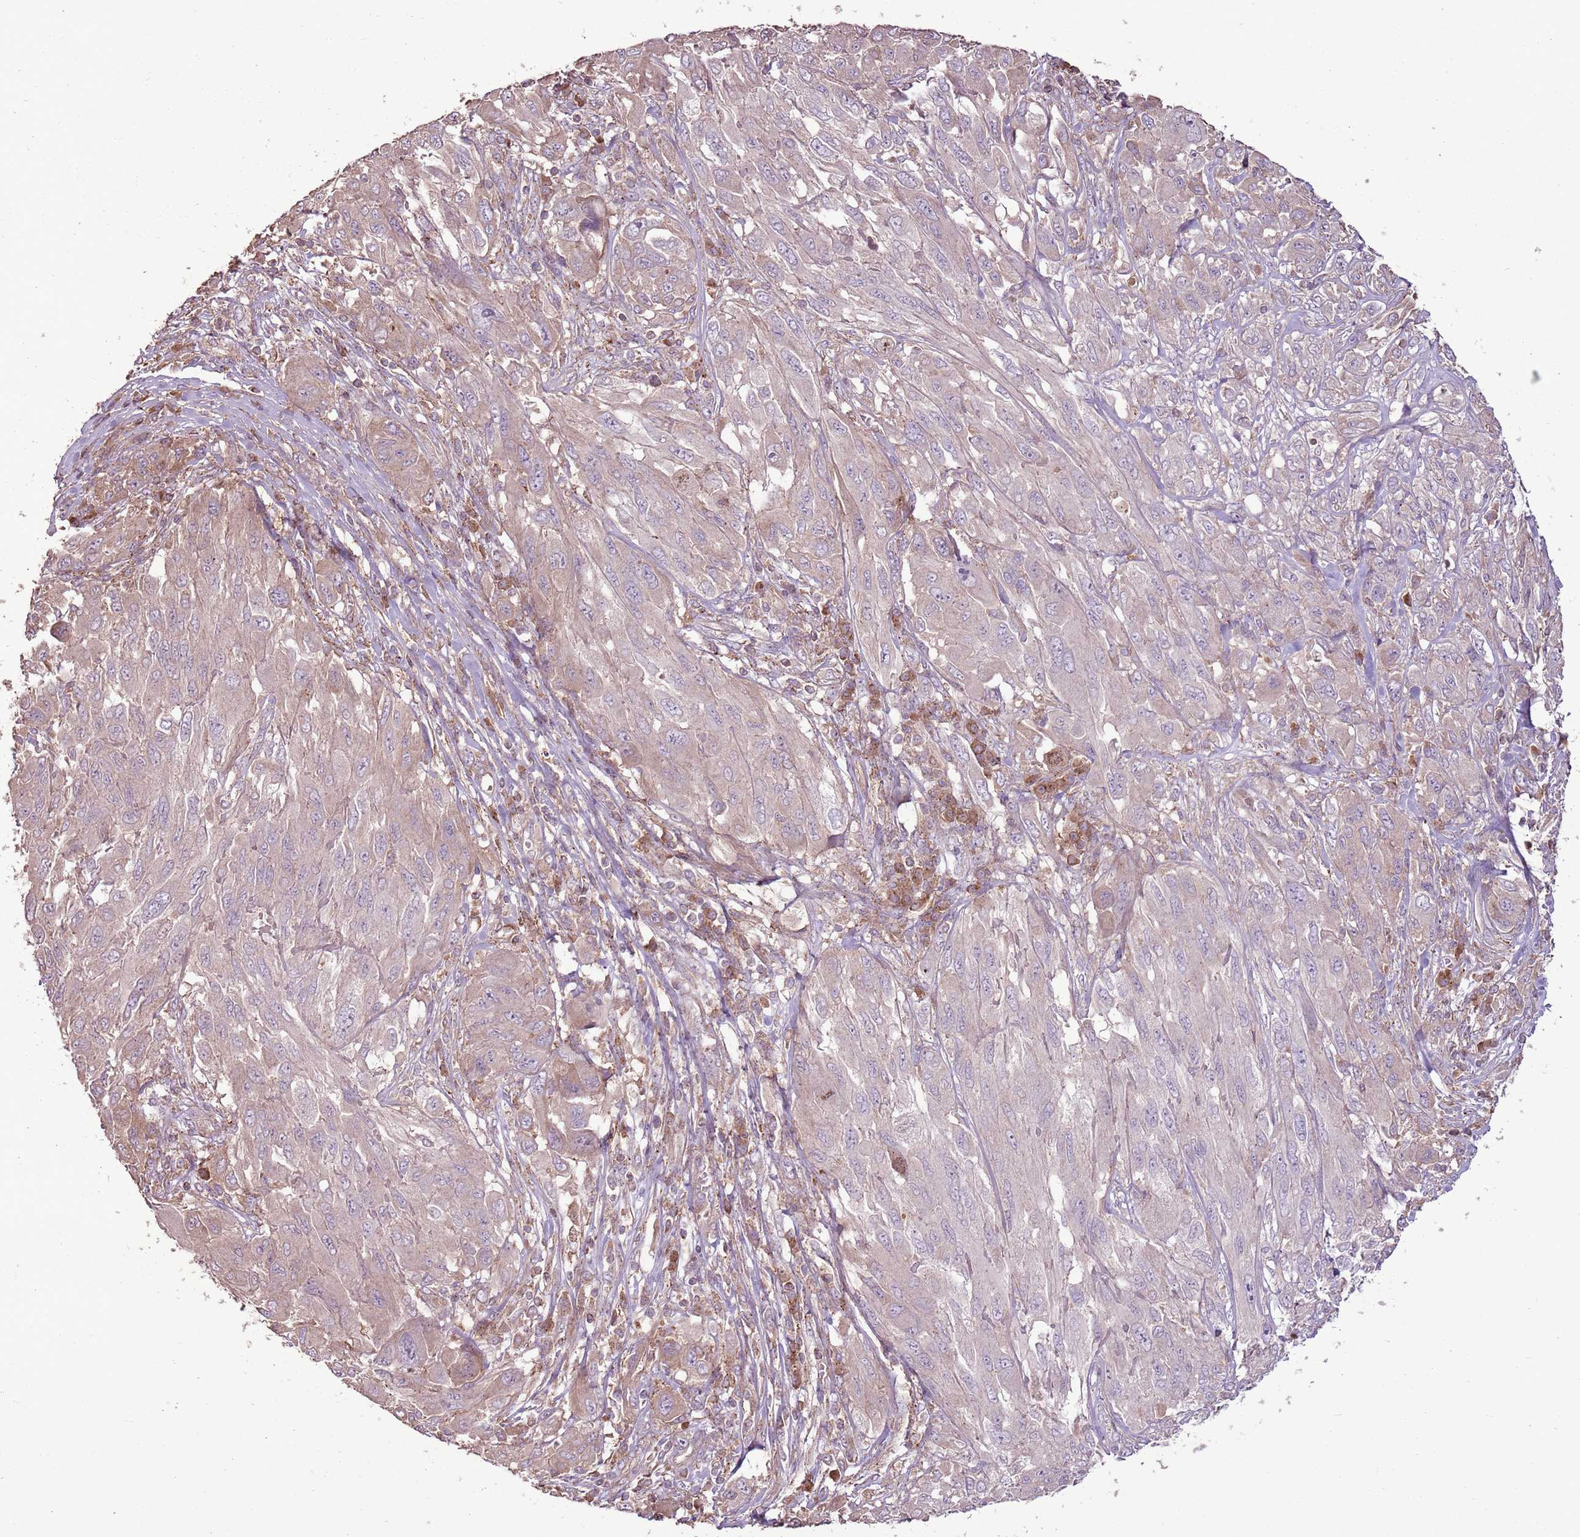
{"staining": {"intensity": "weak", "quantity": "<25%", "location": "cytoplasmic/membranous"}, "tissue": "melanoma", "cell_type": "Tumor cells", "image_type": "cancer", "snomed": [{"axis": "morphology", "description": "Malignant melanoma, NOS"}, {"axis": "topography", "description": "Skin"}], "caption": "Micrograph shows no significant protein staining in tumor cells of melanoma.", "gene": "ANKRD24", "patient": {"sex": "female", "age": 91}}